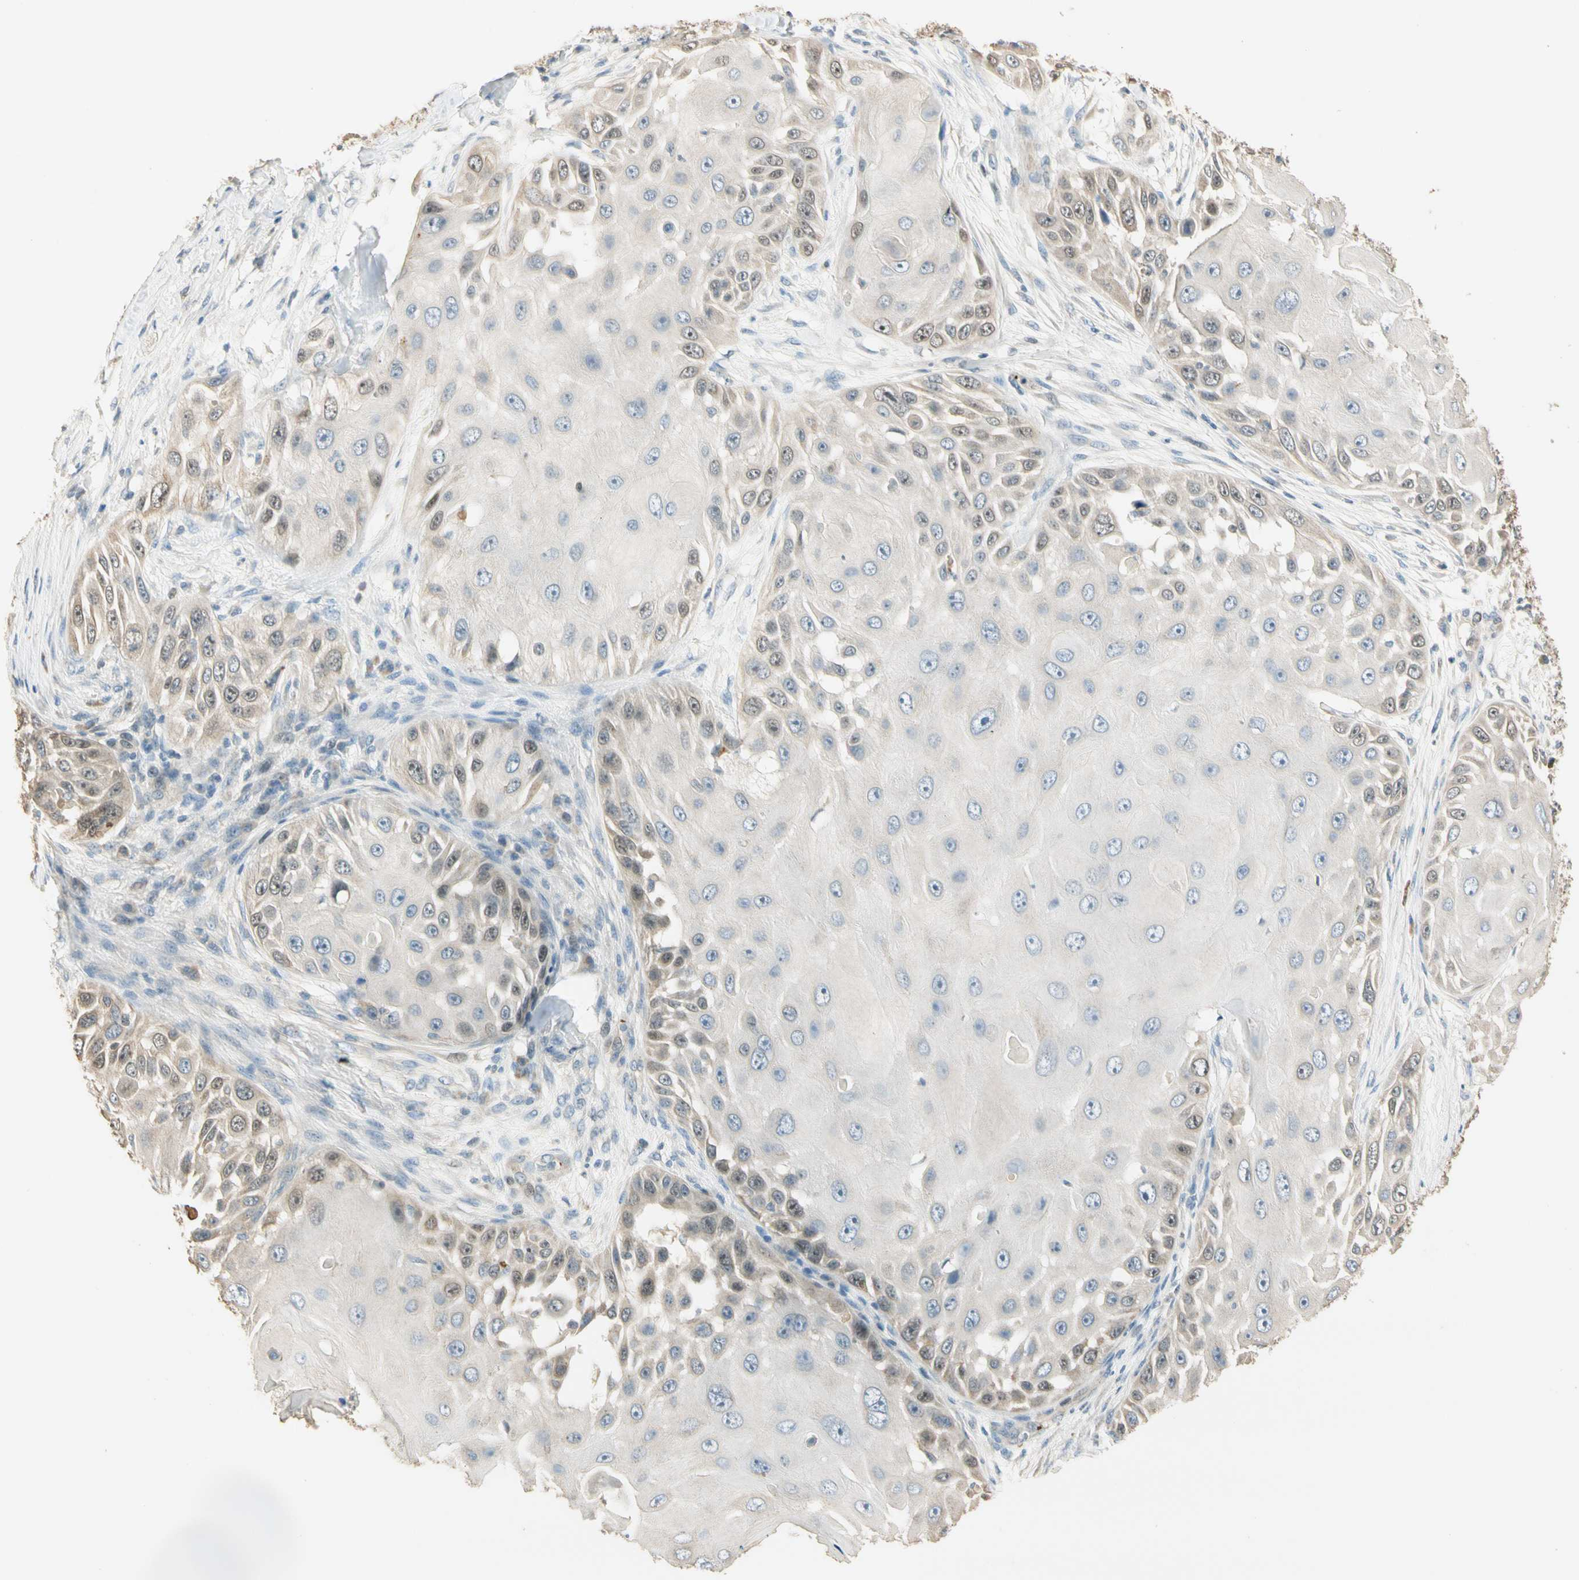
{"staining": {"intensity": "weak", "quantity": "<25%", "location": "cytoplasmic/membranous,nuclear"}, "tissue": "skin cancer", "cell_type": "Tumor cells", "image_type": "cancer", "snomed": [{"axis": "morphology", "description": "Squamous cell carcinoma, NOS"}, {"axis": "topography", "description": "Skin"}], "caption": "This histopathology image is of skin cancer (squamous cell carcinoma) stained with immunohistochemistry (IHC) to label a protein in brown with the nuclei are counter-stained blue. There is no expression in tumor cells.", "gene": "RAD18", "patient": {"sex": "female", "age": 44}}